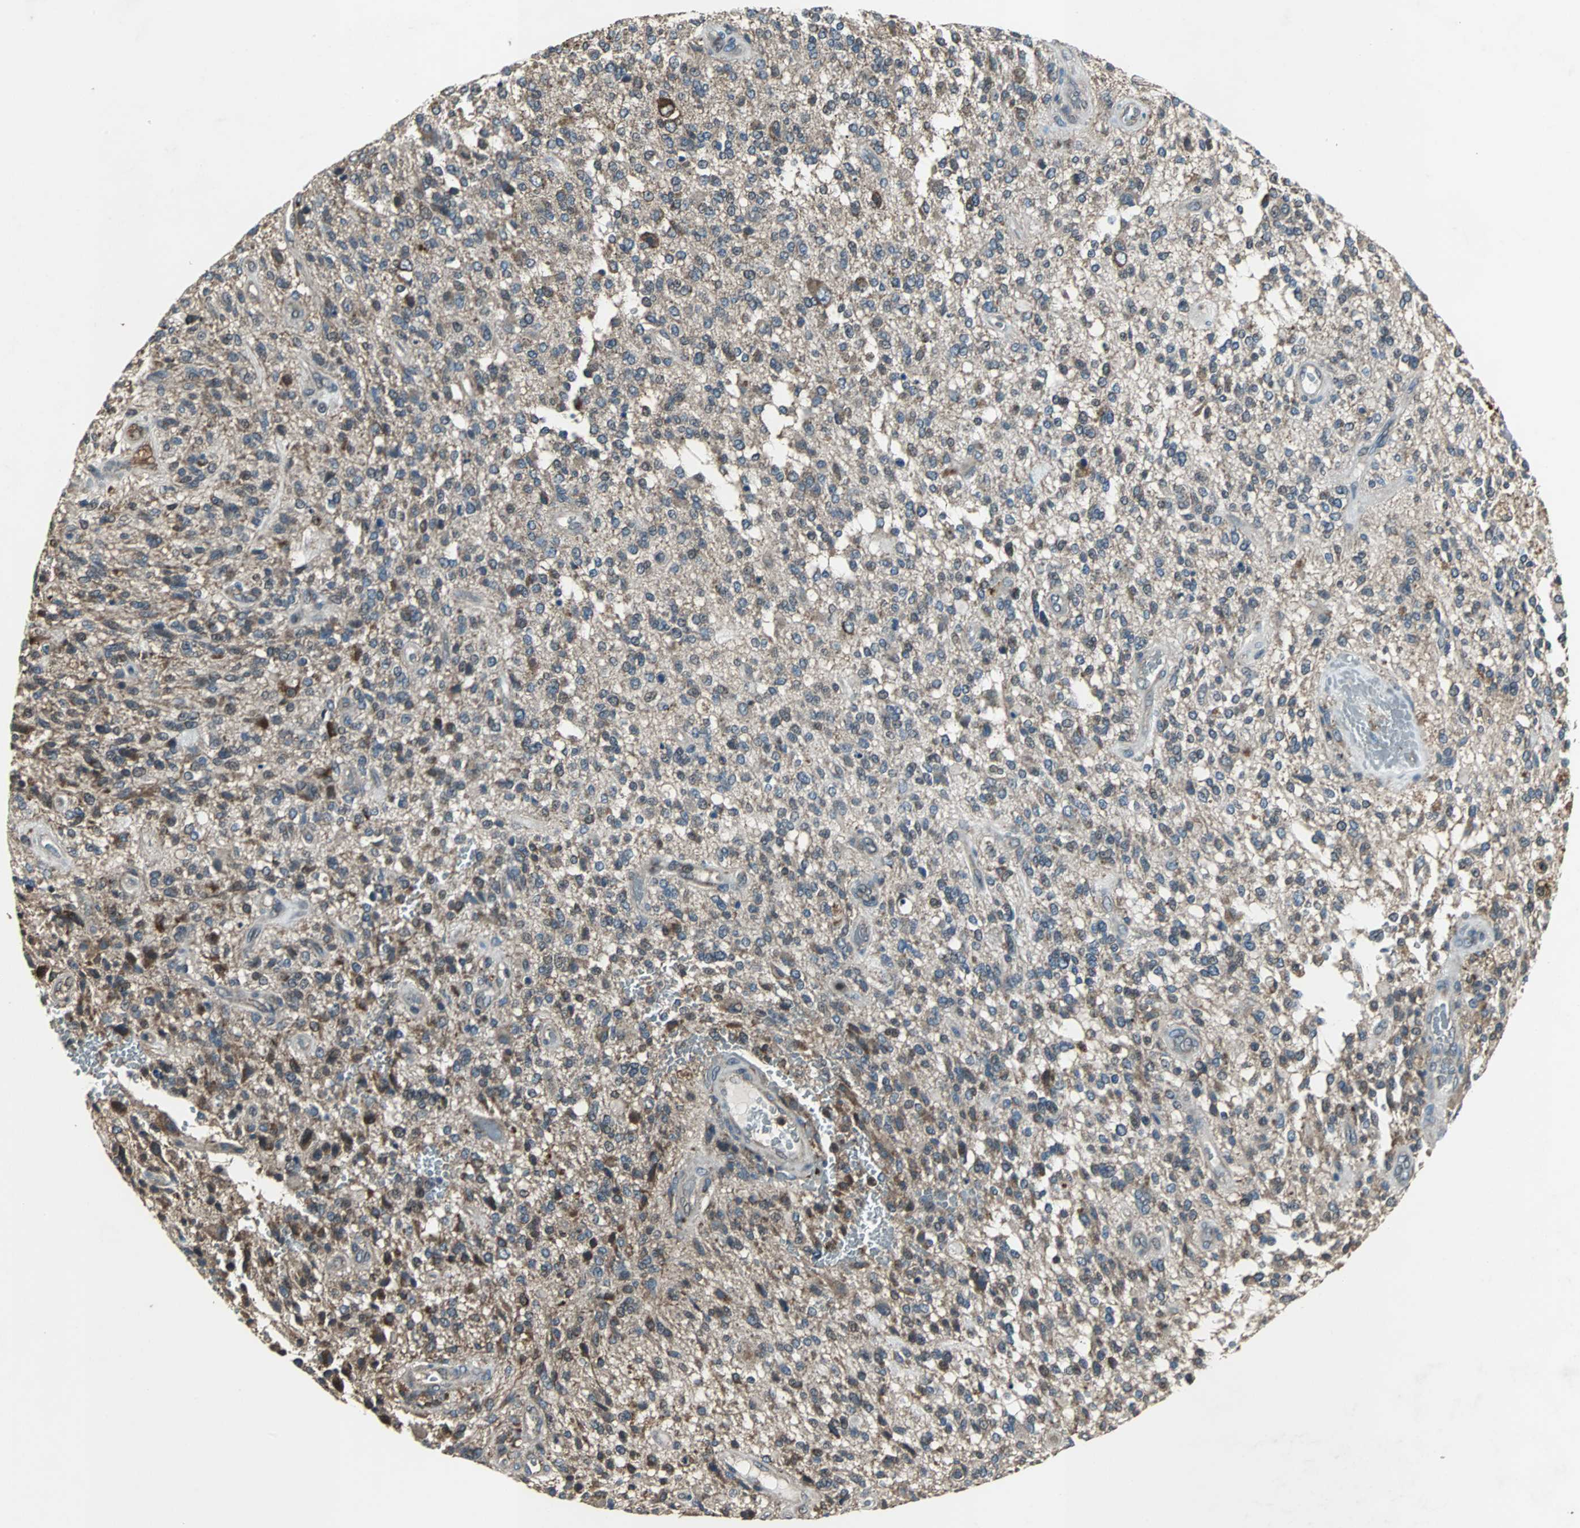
{"staining": {"intensity": "weak", "quantity": "<25%", "location": "cytoplasmic/membranous"}, "tissue": "glioma", "cell_type": "Tumor cells", "image_type": "cancer", "snomed": [{"axis": "morphology", "description": "Normal tissue, NOS"}, {"axis": "morphology", "description": "Glioma, malignant, High grade"}, {"axis": "topography", "description": "Cerebral cortex"}], "caption": "High magnification brightfield microscopy of malignant glioma (high-grade) stained with DAB (brown) and counterstained with hematoxylin (blue): tumor cells show no significant positivity.", "gene": "SOS1", "patient": {"sex": "male", "age": 75}}